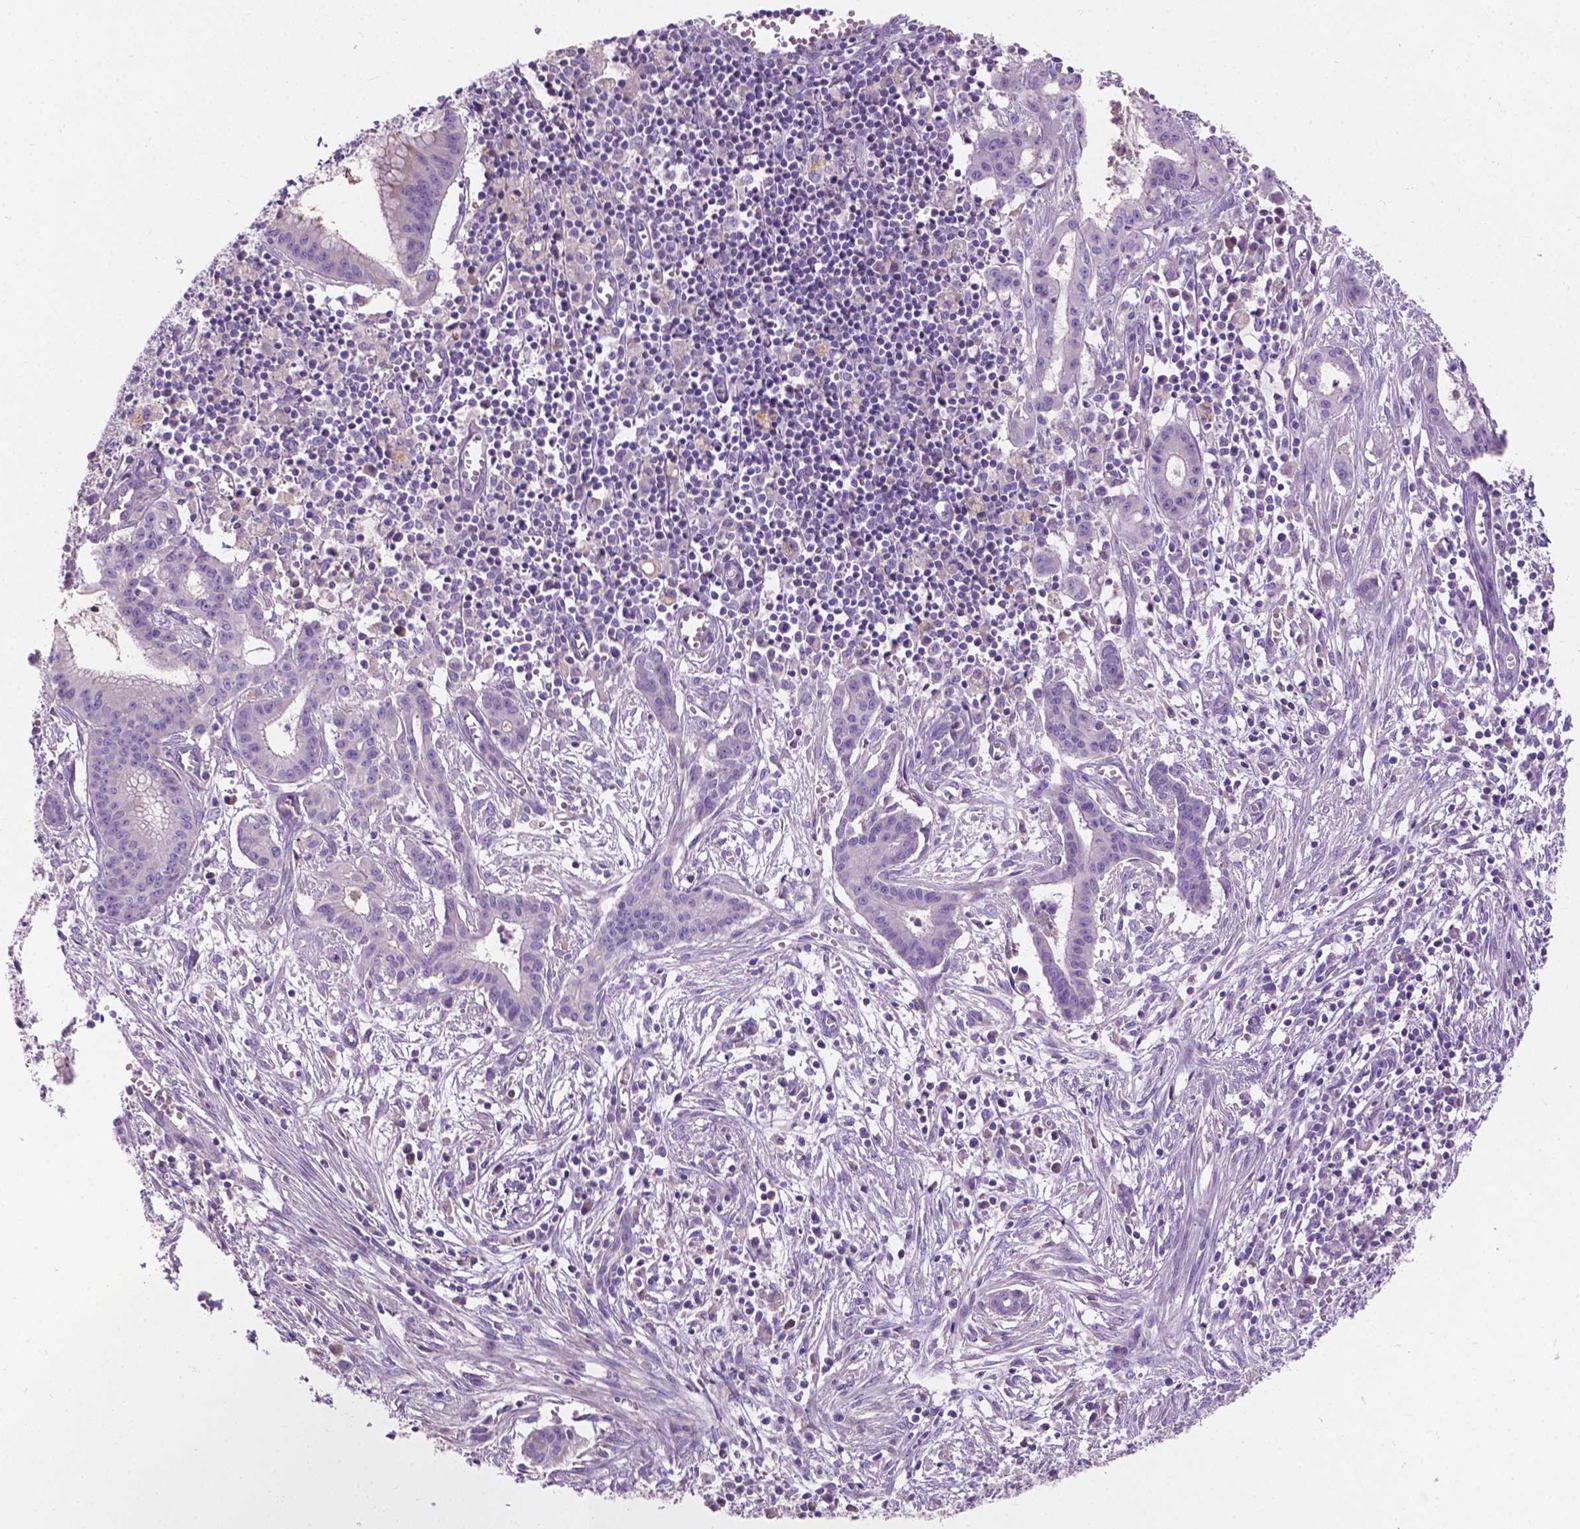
{"staining": {"intensity": "negative", "quantity": "none", "location": "none"}, "tissue": "pancreatic cancer", "cell_type": "Tumor cells", "image_type": "cancer", "snomed": [{"axis": "morphology", "description": "Adenocarcinoma, NOS"}, {"axis": "topography", "description": "Pancreas"}], "caption": "Immunohistochemical staining of human pancreatic cancer exhibits no significant staining in tumor cells. The staining was performed using DAB (3,3'-diaminobenzidine) to visualize the protein expression in brown, while the nuclei were stained in blue with hematoxylin (Magnification: 20x).", "gene": "NOXO1", "patient": {"sex": "male", "age": 48}}